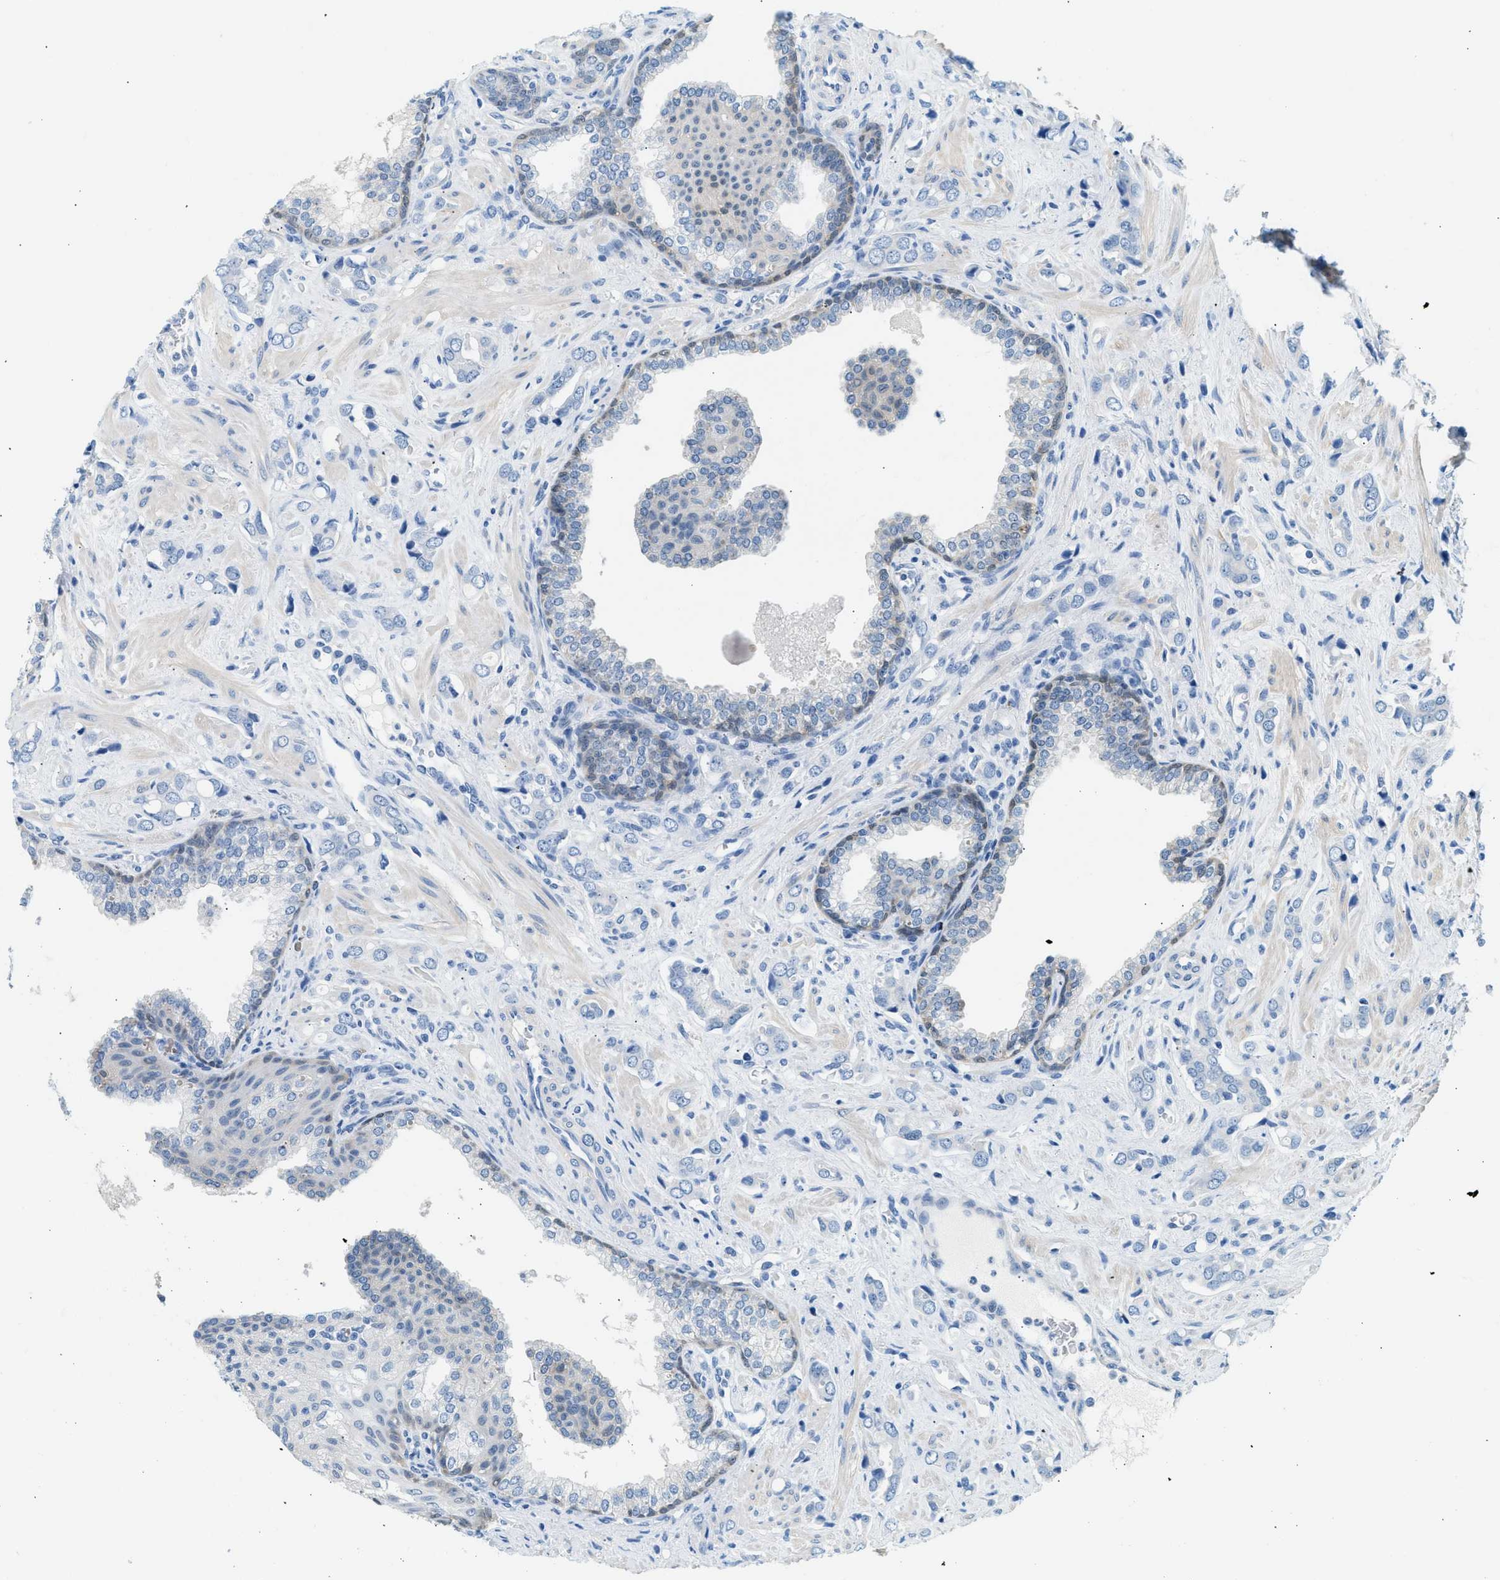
{"staining": {"intensity": "negative", "quantity": "none", "location": "none"}, "tissue": "prostate cancer", "cell_type": "Tumor cells", "image_type": "cancer", "snomed": [{"axis": "morphology", "description": "Adenocarcinoma, High grade"}, {"axis": "topography", "description": "Prostate"}], "caption": "Tumor cells are negative for protein expression in human prostate cancer (adenocarcinoma (high-grade)). (Brightfield microscopy of DAB (3,3'-diaminobenzidine) IHC at high magnification).", "gene": "SPAM1", "patient": {"sex": "male", "age": 52}}